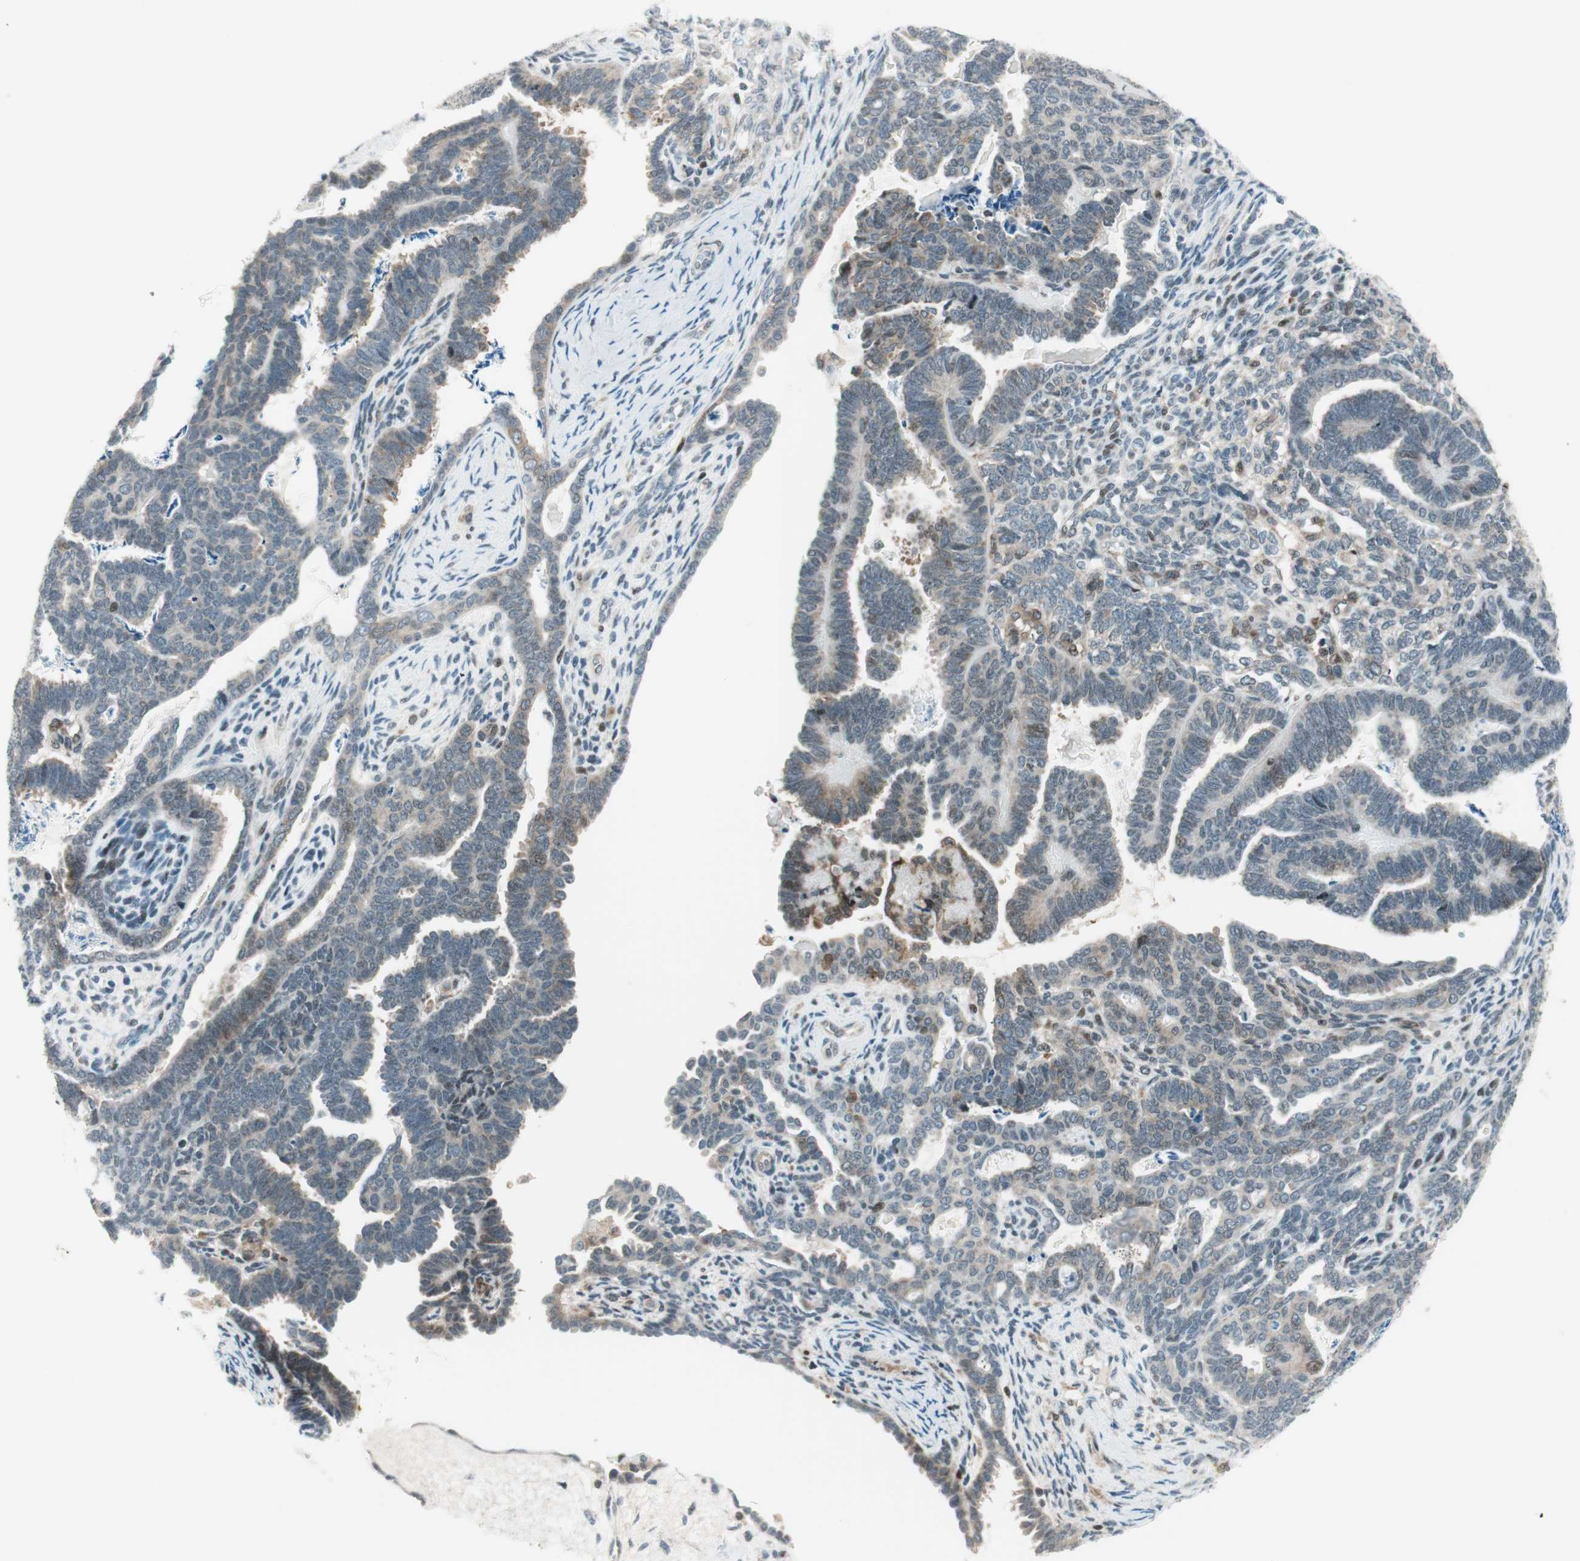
{"staining": {"intensity": "weak", "quantity": "<25%", "location": "cytoplasmic/membranous"}, "tissue": "endometrial cancer", "cell_type": "Tumor cells", "image_type": "cancer", "snomed": [{"axis": "morphology", "description": "Neoplasm, malignant, NOS"}, {"axis": "topography", "description": "Endometrium"}], "caption": "Image shows no significant protein staining in tumor cells of endometrial cancer.", "gene": "TPT1", "patient": {"sex": "female", "age": 74}}